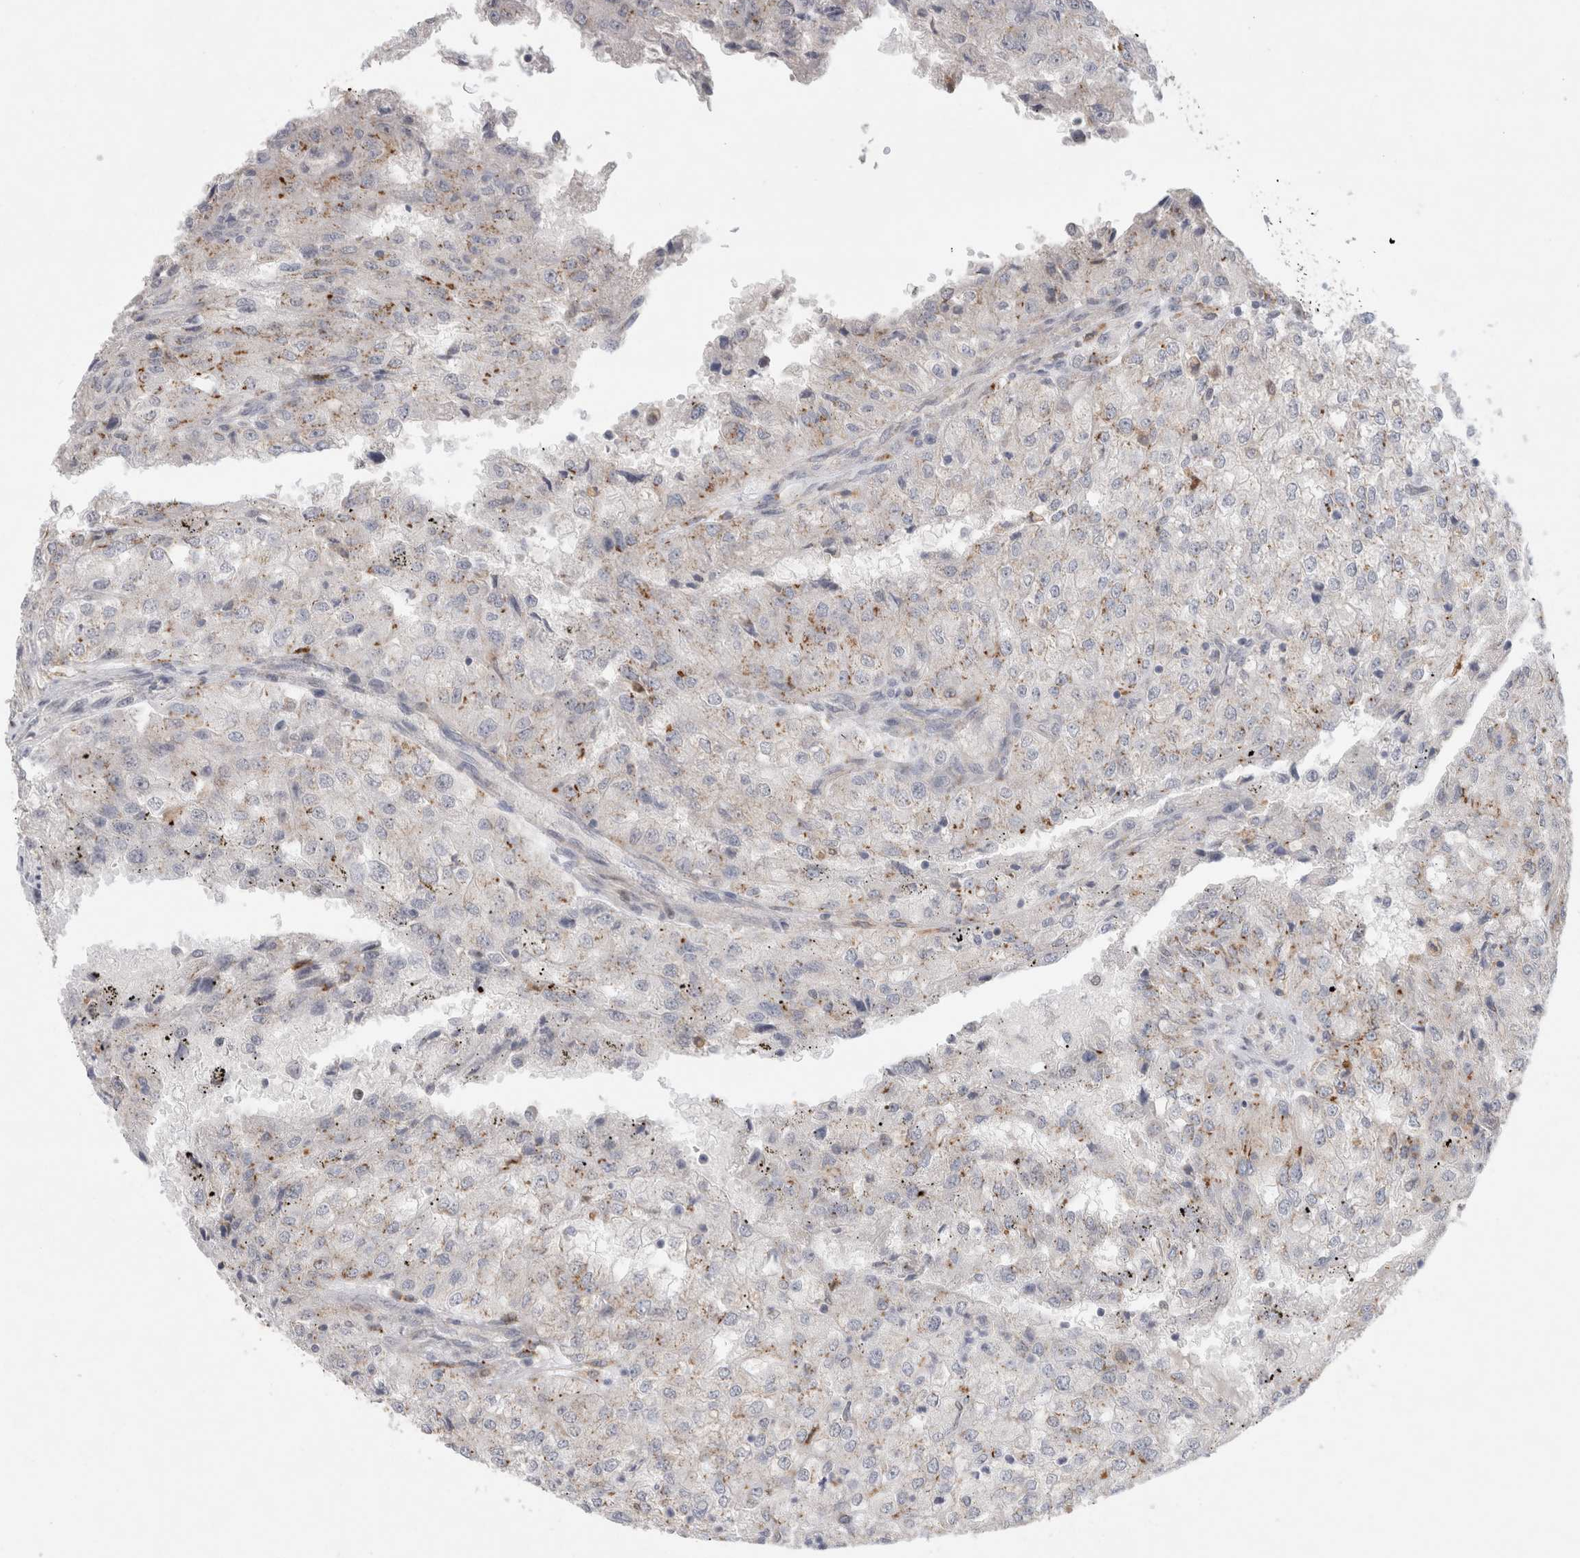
{"staining": {"intensity": "weak", "quantity": "<25%", "location": "cytoplasmic/membranous"}, "tissue": "renal cancer", "cell_type": "Tumor cells", "image_type": "cancer", "snomed": [{"axis": "morphology", "description": "Adenocarcinoma, NOS"}, {"axis": "topography", "description": "Kidney"}], "caption": "Renal cancer stained for a protein using immunohistochemistry reveals no expression tumor cells.", "gene": "GAA", "patient": {"sex": "female", "age": 54}}